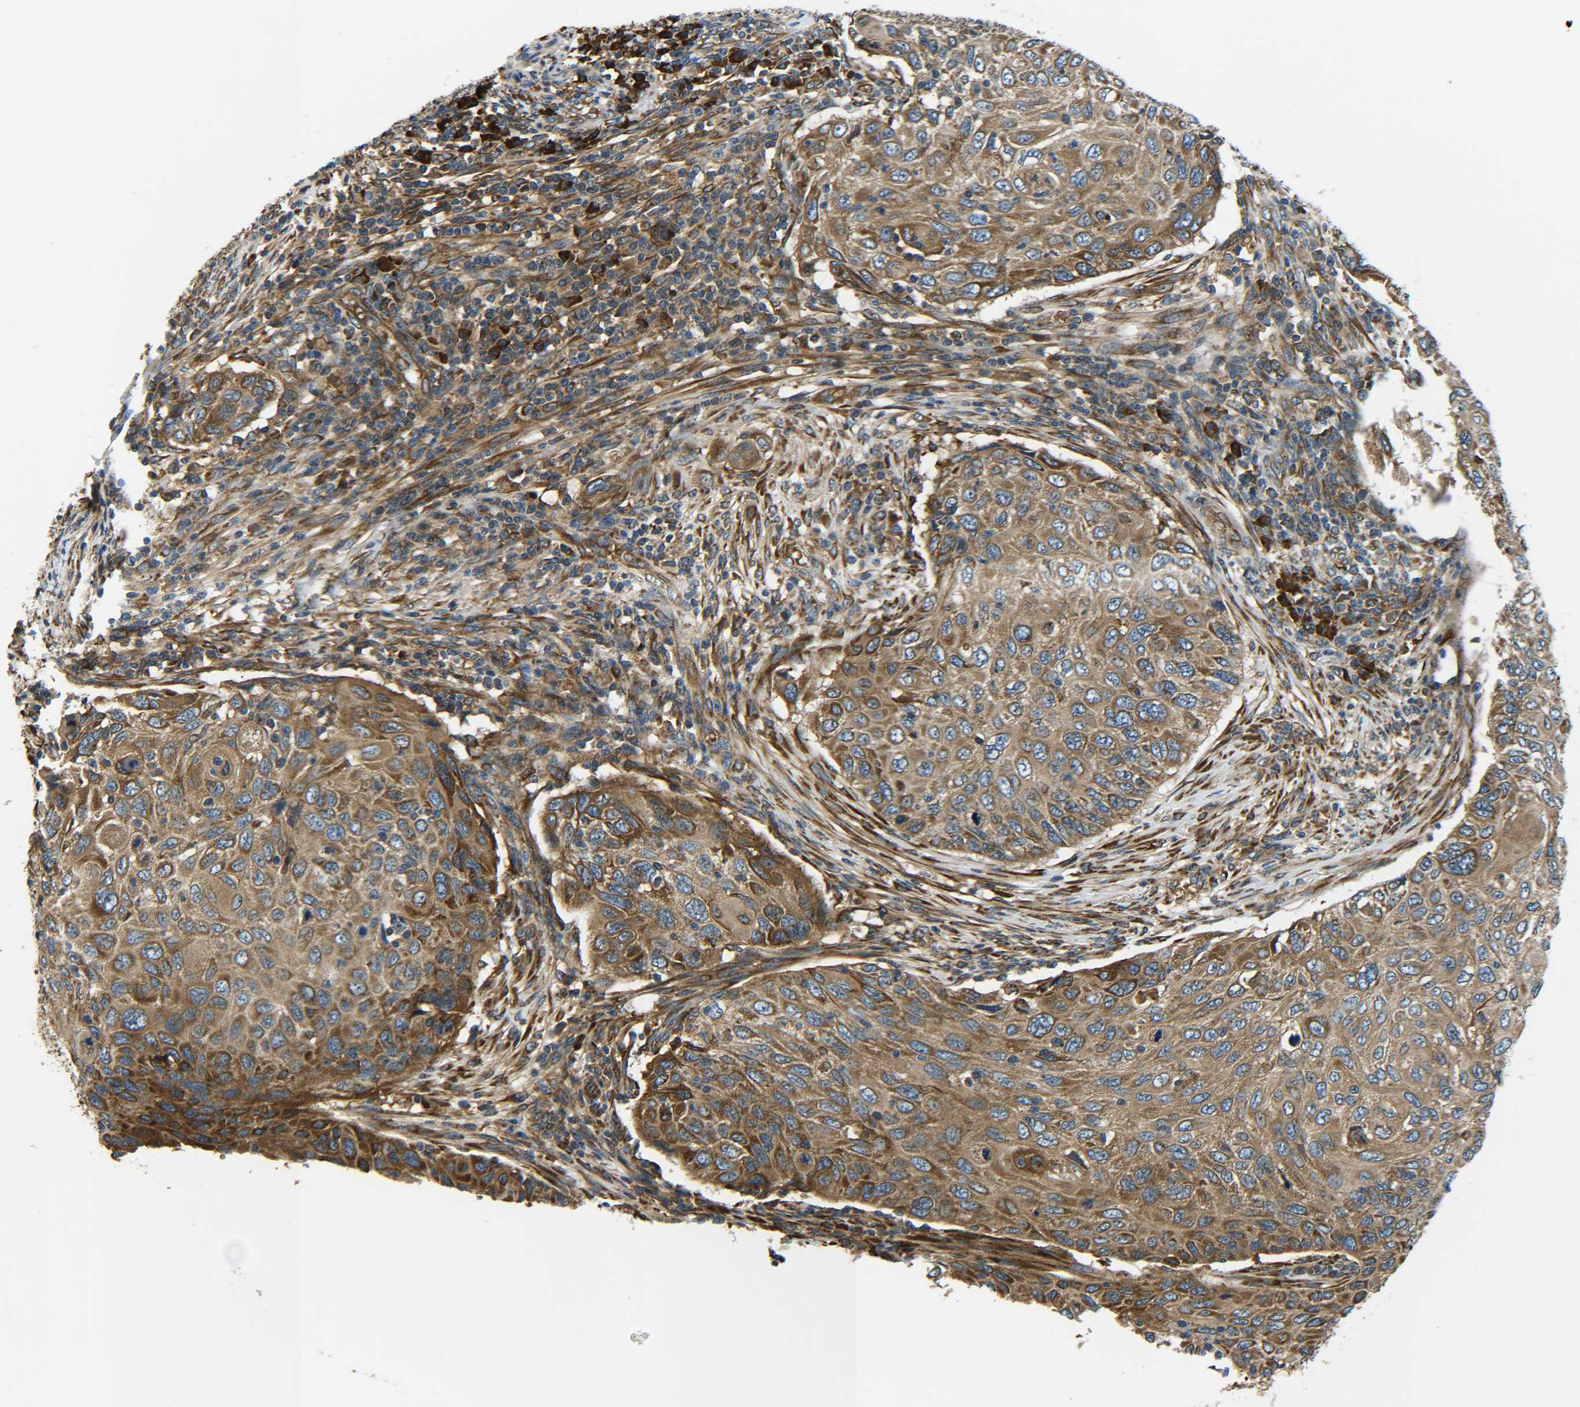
{"staining": {"intensity": "moderate", "quantity": ">75%", "location": "cytoplasmic/membranous"}, "tissue": "cervical cancer", "cell_type": "Tumor cells", "image_type": "cancer", "snomed": [{"axis": "morphology", "description": "Squamous cell carcinoma, NOS"}, {"axis": "topography", "description": "Cervix"}], "caption": "The histopathology image reveals a brown stain indicating the presence of a protein in the cytoplasmic/membranous of tumor cells in cervical cancer.", "gene": "PREB", "patient": {"sex": "female", "age": 70}}